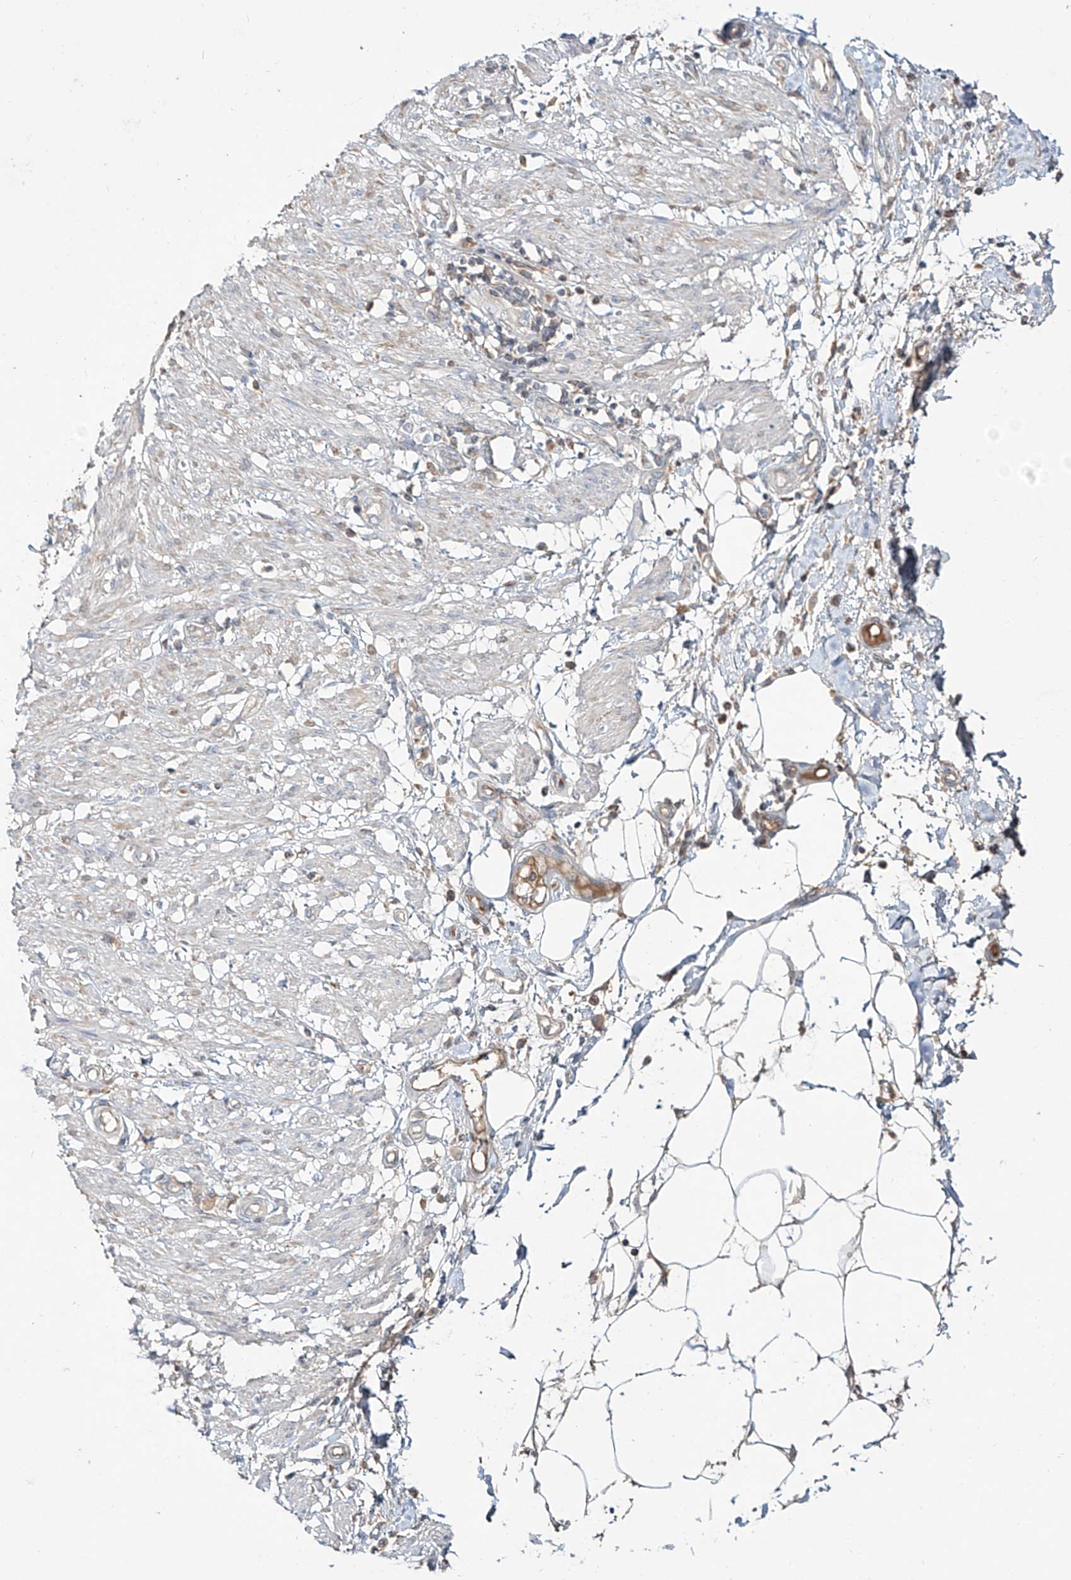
{"staining": {"intensity": "negative", "quantity": "none", "location": "none"}, "tissue": "smooth muscle", "cell_type": "Smooth muscle cells", "image_type": "normal", "snomed": [{"axis": "morphology", "description": "Normal tissue, NOS"}, {"axis": "morphology", "description": "Adenocarcinoma, NOS"}, {"axis": "topography", "description": "Smooth muscle"}, {"axis": "topography", "description": "Colon"}], "caption": "A high-resolution histopathology image shows IHC staining of normal smooth muscle, which exhibits no significant positivity in smooth muscle cells.", "gene": "ERO1A", "patient": {"sex": "male", "age": 14}}